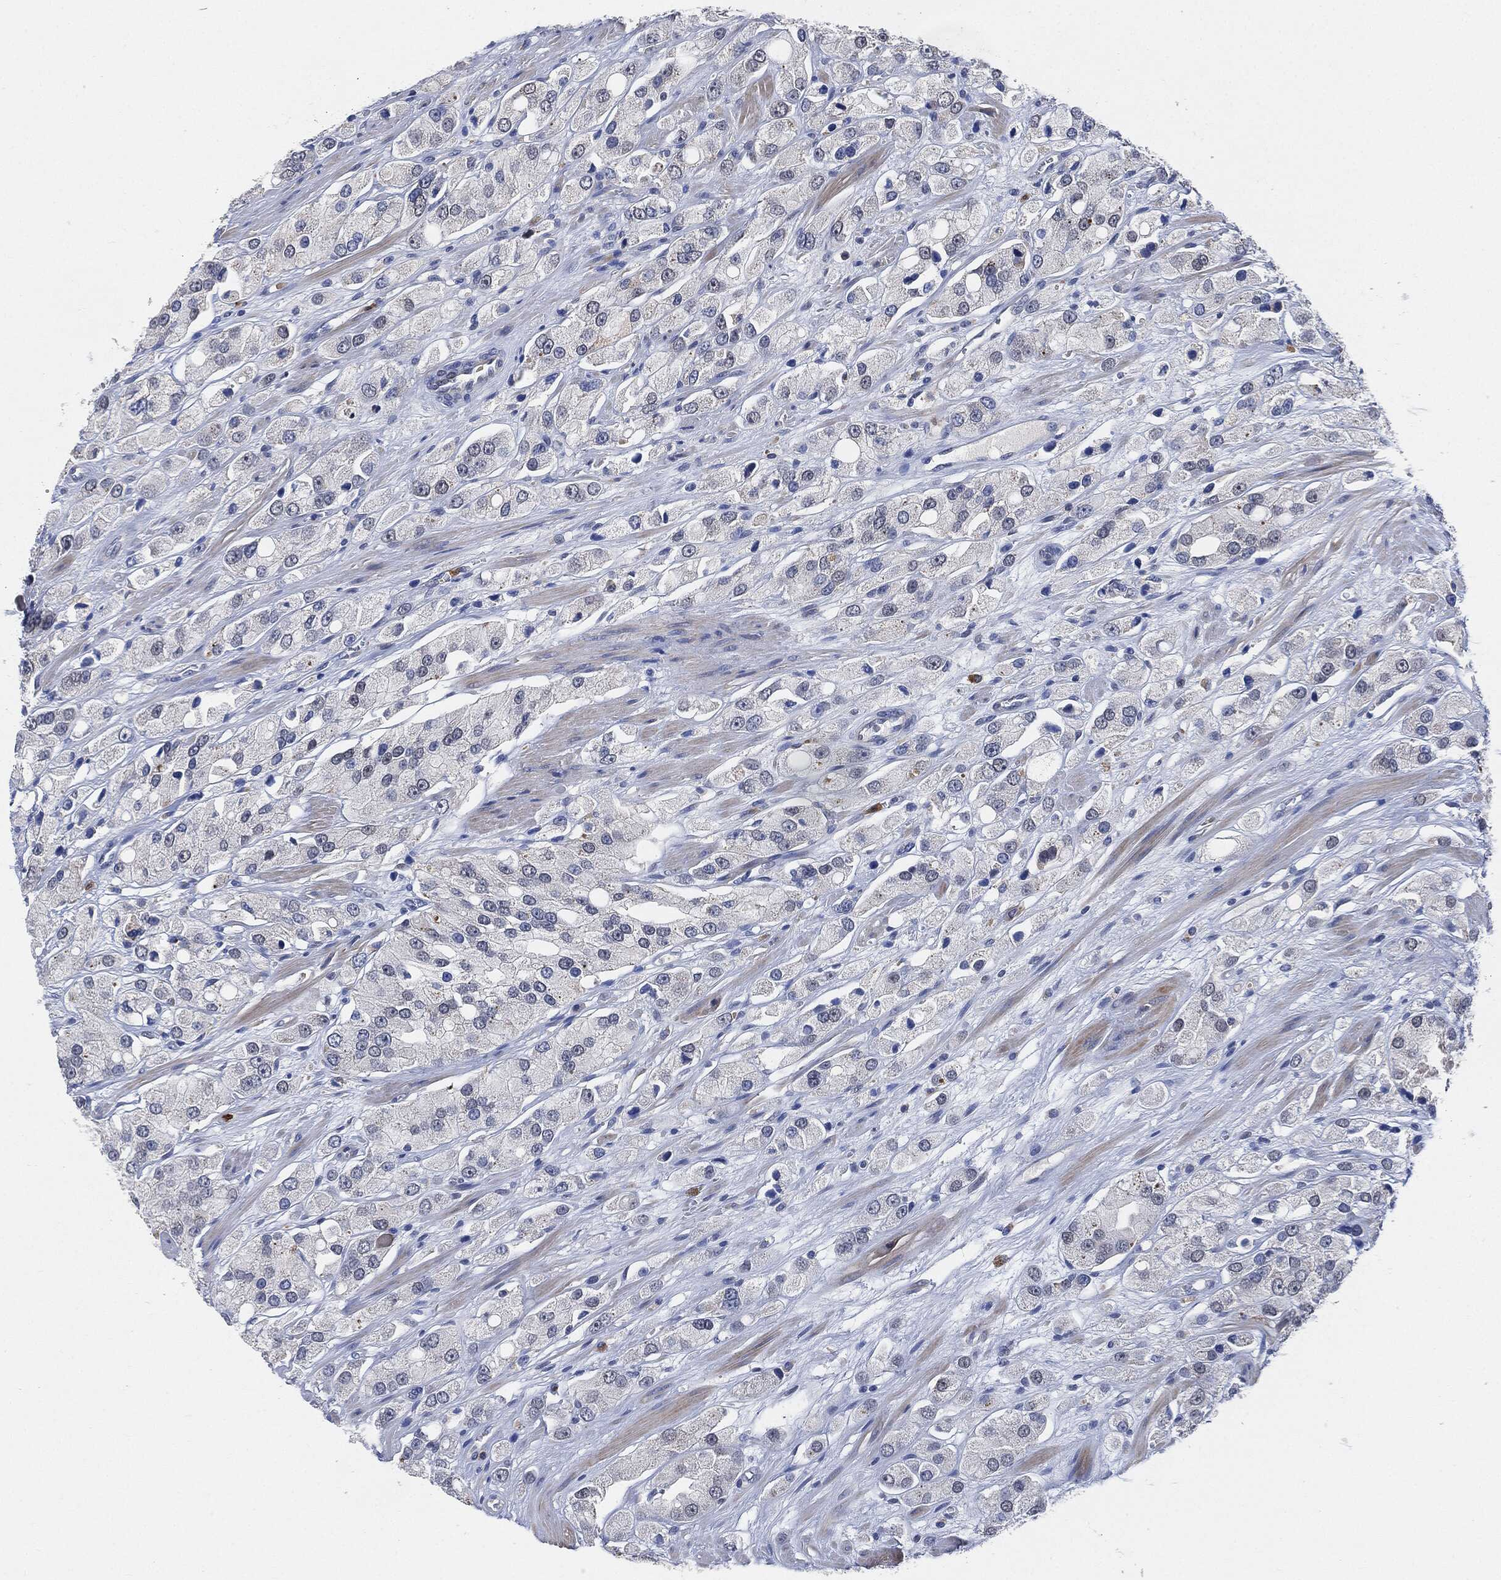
{"staining": {"intensity": "negative", "quantity": "none", "location": "none"}, "tissue": "prostate cancer", "cell_type": "Tumor cells", "image_type": "cancer", "snomed": [{"axis": "morphology", "description": "Adenocarcinoma, NOS"}, {"axis": "topography", "description": "Prostate and seminal vesicle, NOS"}, {"axis": "topography", "description": "Prostate"}], "caption": "A high-resolution histopathology image shows immunohistochemistry (IHC) staining of prostate cancer, which displays no significant expression in tumor cells.", "gene": "VSIG4", "patient": {"sex": "male", "age": 64}}